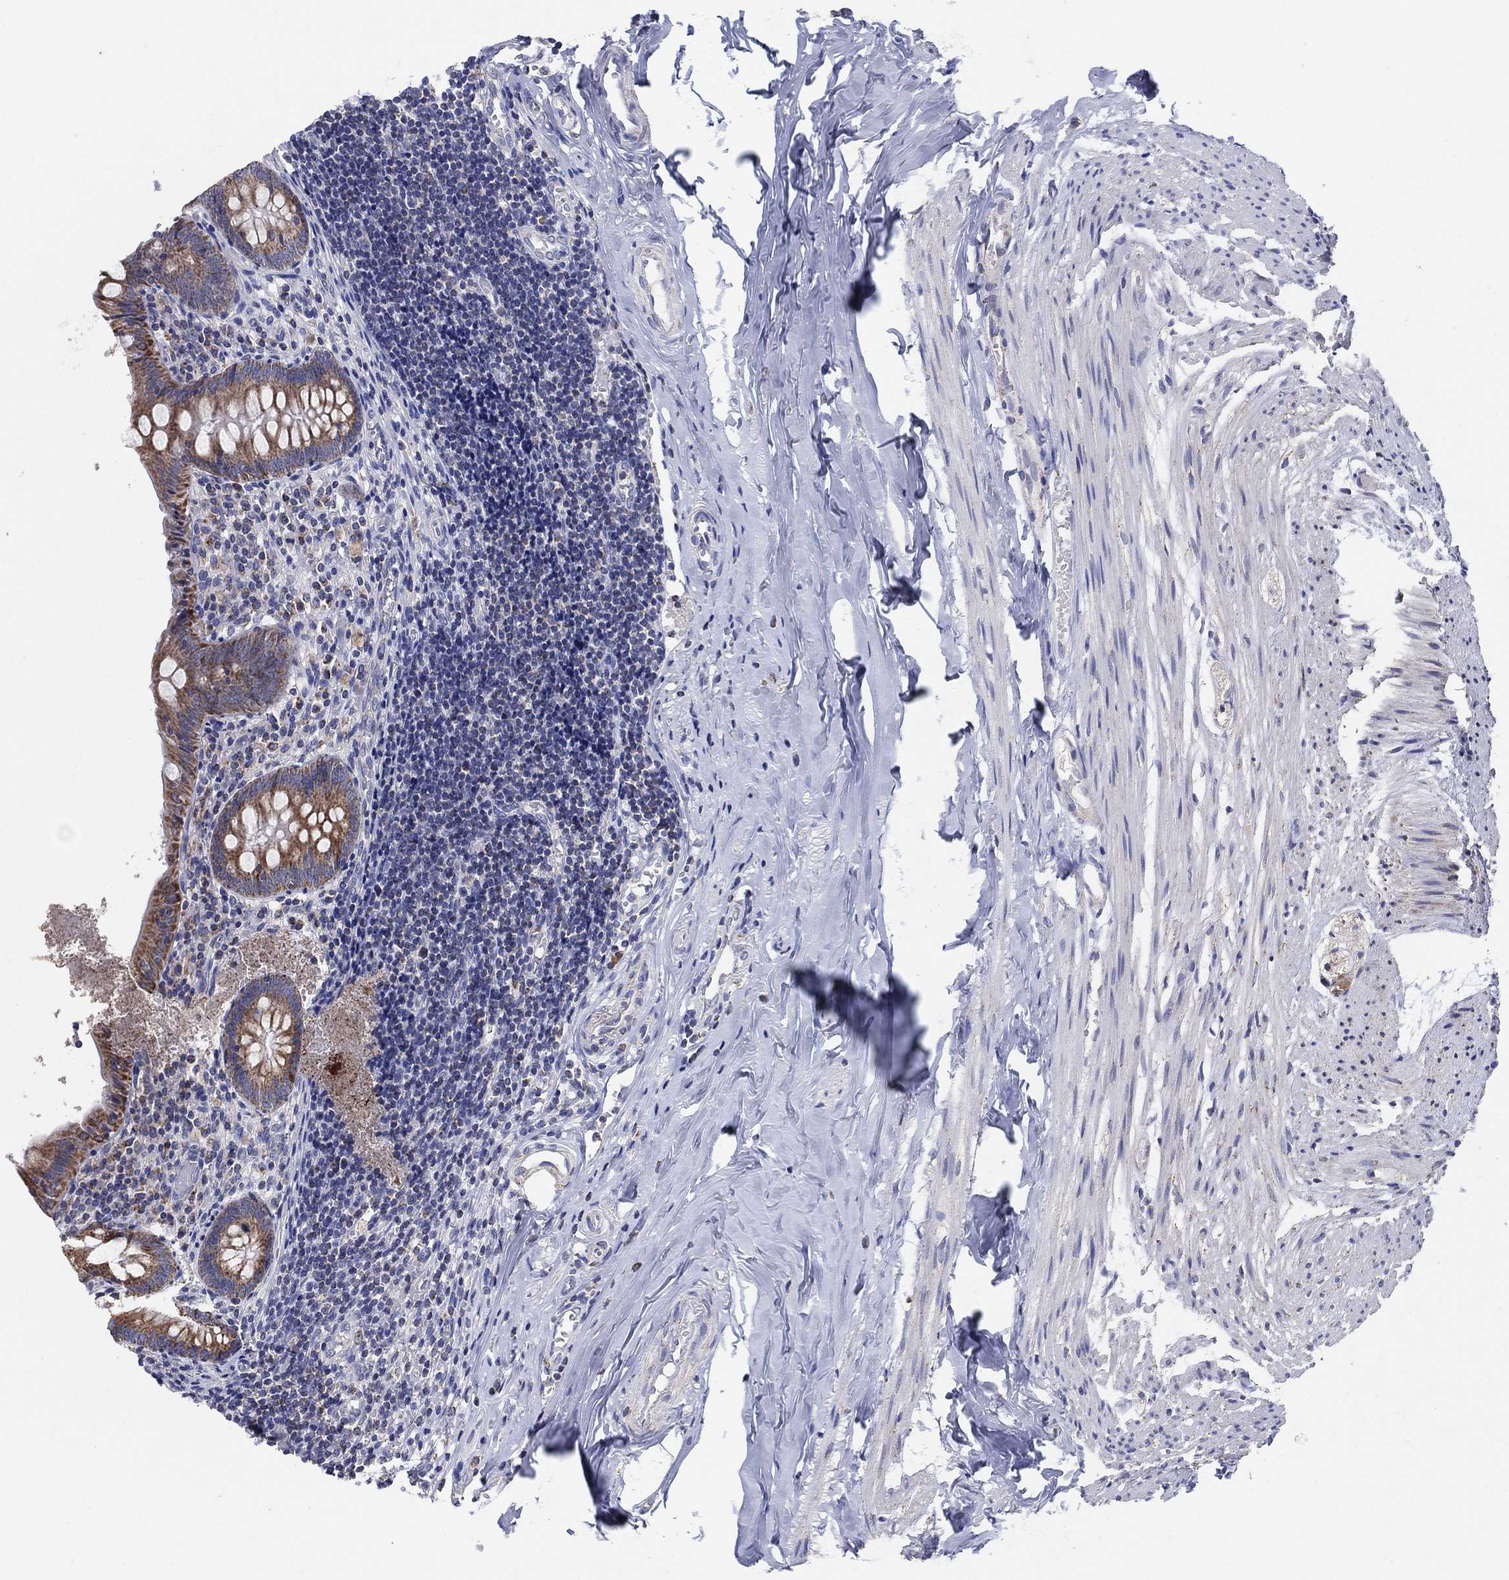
{"staining": {"intensity": "strong", "quantity": "25%-75%", "location": "cytoplasmic/membranous"}, "tissue": "appendix", "cell_type": "Glandular cells", "image_type": "normal", "snomed": [{"axis": "morphology", "description": "Normal tissue, NOS"}, {"axis": "topography", "description": "Appendix"}], "caption": "Immunohistochemistry (IHC) of normal appendix displays high levels of strong cytoplasmic/membranous expression in approximately 25%-75% of glandular cells.", "gene": "C9orf85", "patient": {"sex": "female", "age": 23}}